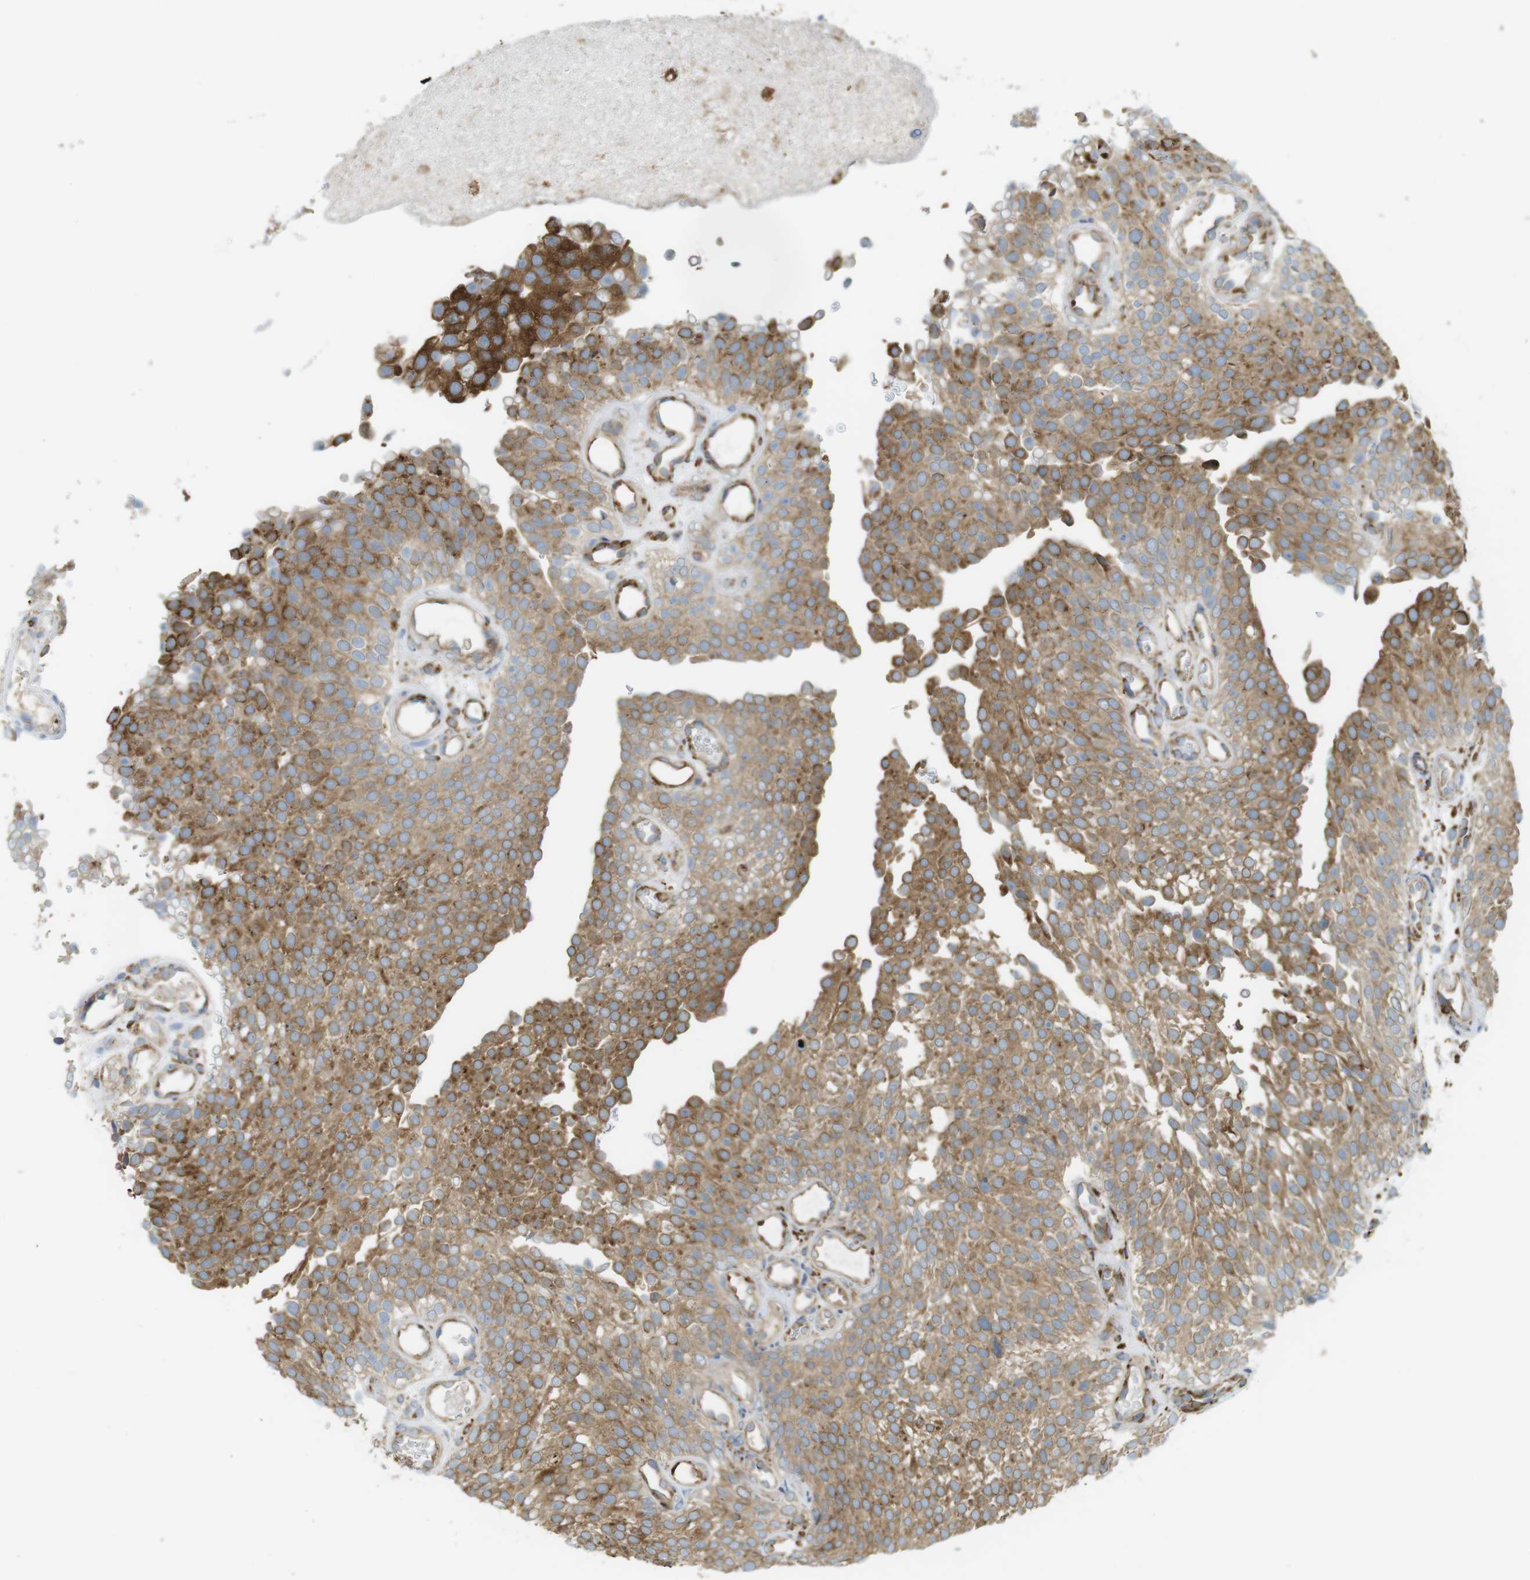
{"staining": {"intensity": "strong", "quantity": "25%-75%", "location": "cytoplasmic/membranous"}, "tissue": "urothelial cancer", "cell_type": "Tumor cells", "image_type": "cancer", "snomed": [{"axis": "morphology", "description": "Urothelial carcinoma, Low grade"}, {"axis": "topography", "description": "Urinary bladder"}], "caption": "Urothelial cancer stained for a protein reveals strong cytoplasmic/membranous positivity in tumor cells. (IHC, brightfield microscopy, high magnification).", "gene": "MBOAT2", "patient": {"sex": "male", "age": 78}}